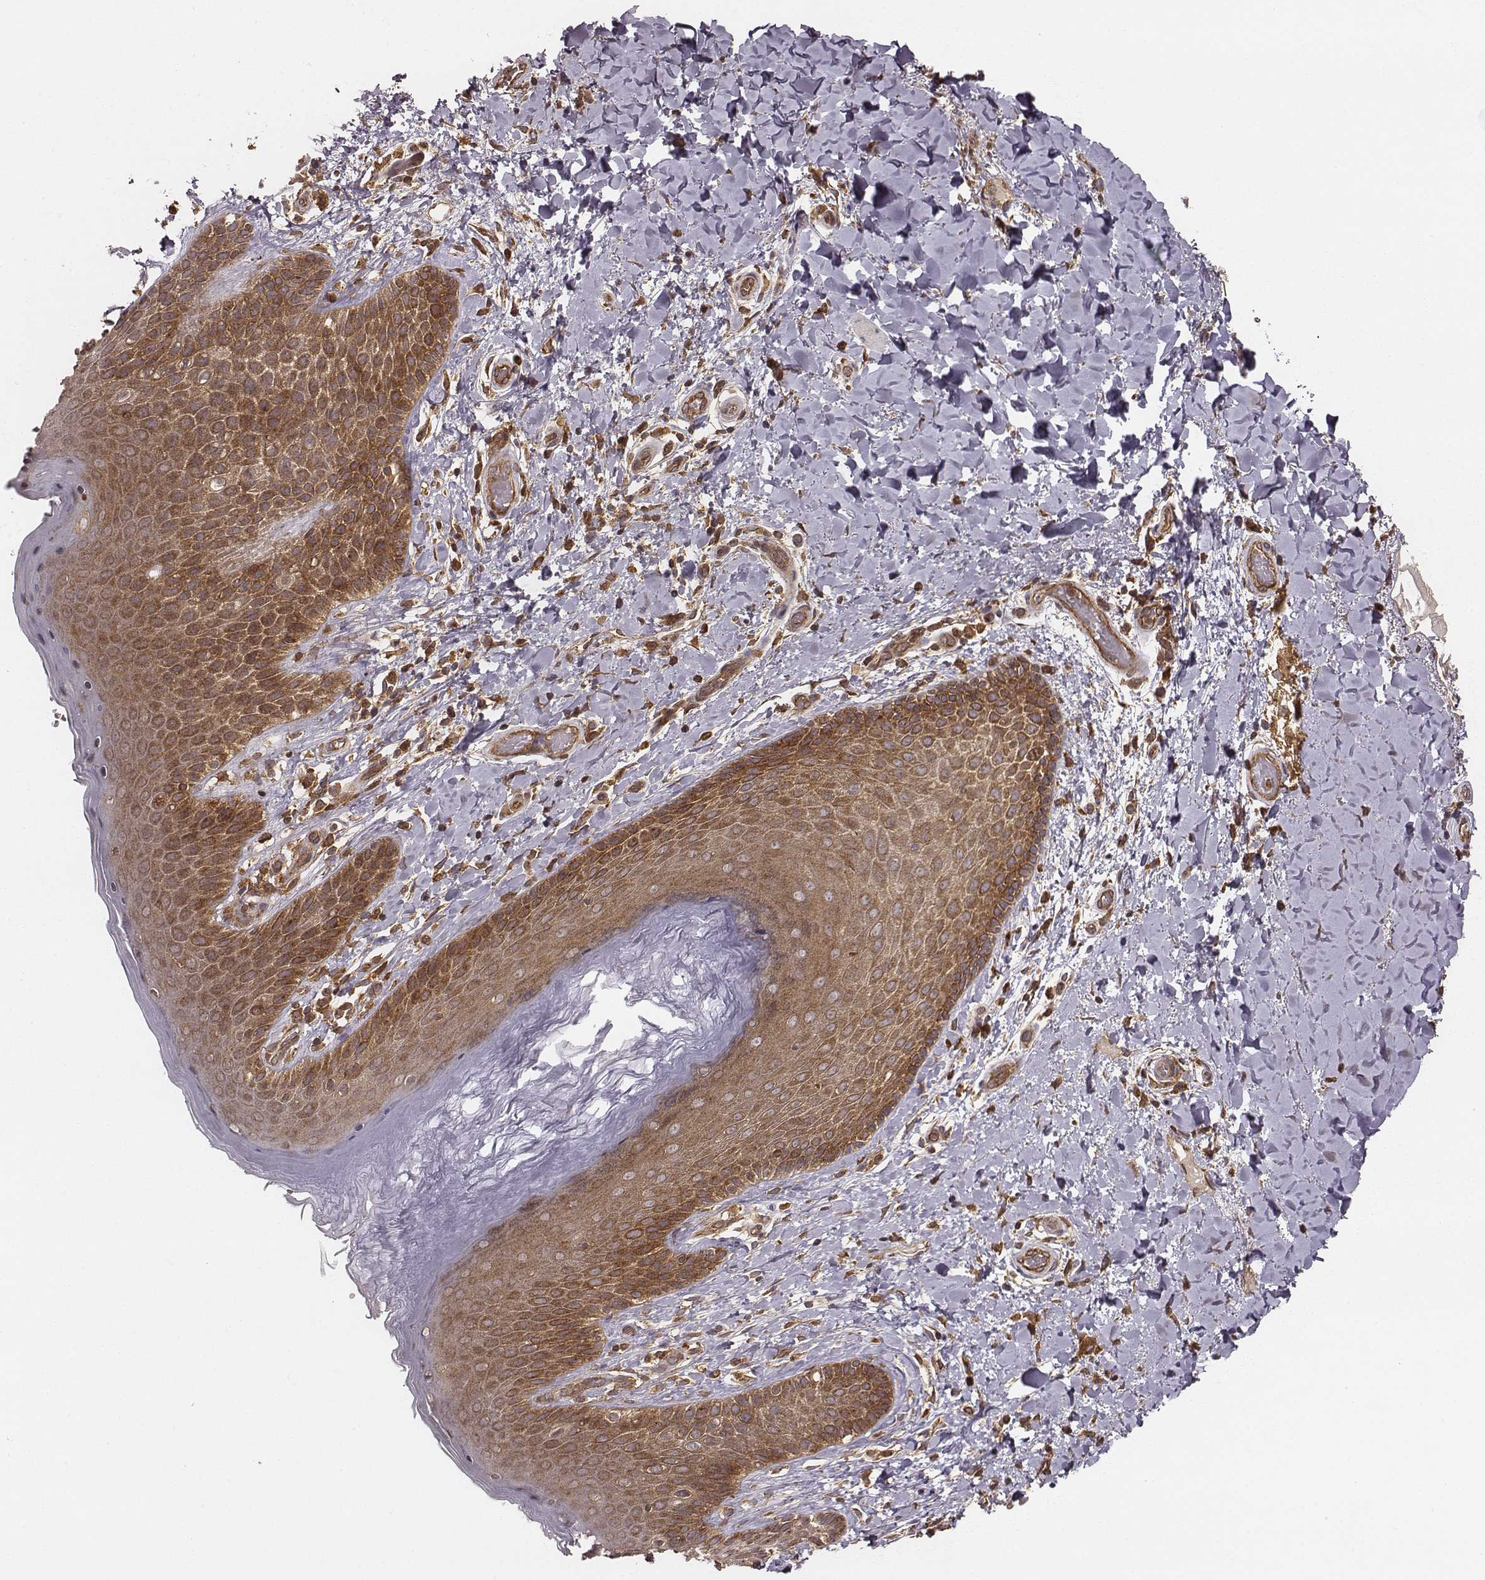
{"staining": {"intensity": "strong", "quantity": "<25%", "location": "cytoplasmic/membranous"}, "tissue": "skin", "cell_type": "Epidermal cells", "image_type": "normal", "snomed": [{"axis": "morphology", "description": "Normal tissue, NOS"}, {"axis": "topography", "description": "Anal"}], "caption": "This image shows immunohistochemistry staining of normal human skin, with medium strong cytoplasmic/membranous expression in approximately <25% of epidermal cells.", "gene": "VPS26A", "patient": {"sex": "male", "age": 36}}